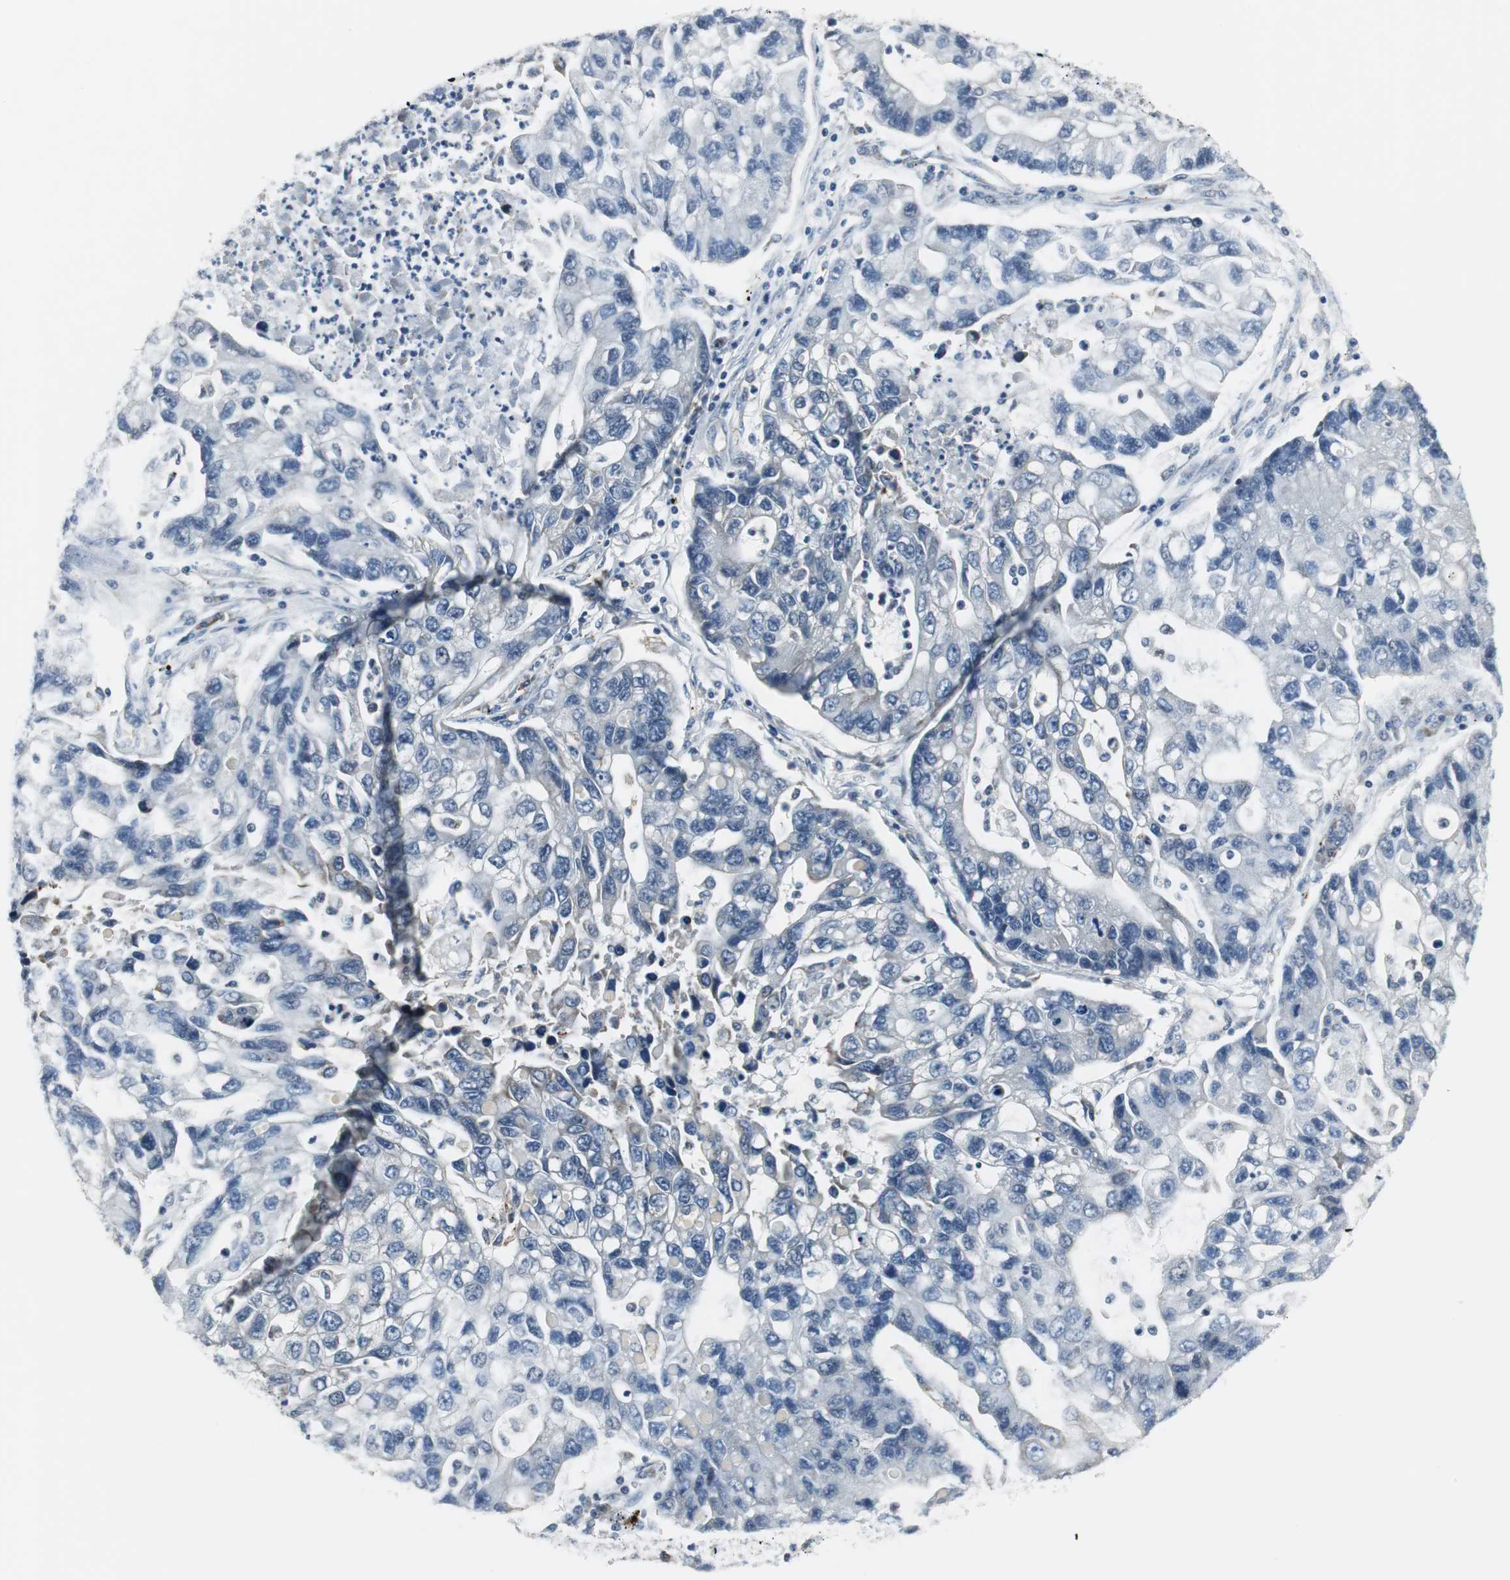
{"staining": {"intensity": "negative", "quantity": "none", "location": "none"}, "tissue": "lung cancer", "cell_type": "Tumor cells", "image_type": "cancer", "snomed": [{"axis": "morphology", "description": "Adenocarcinoma, NOS"}, {"axis": "topography", "description": "Lung"}], "caption": "Immunohistochemical staining of lung cancer (adenocarcinoma) shows no significant expression in tumor cells. (IHC, brightfield microscopy, high magnification).", "gene": "CCT5", "patient": {"sex": "female", "age": 51}}